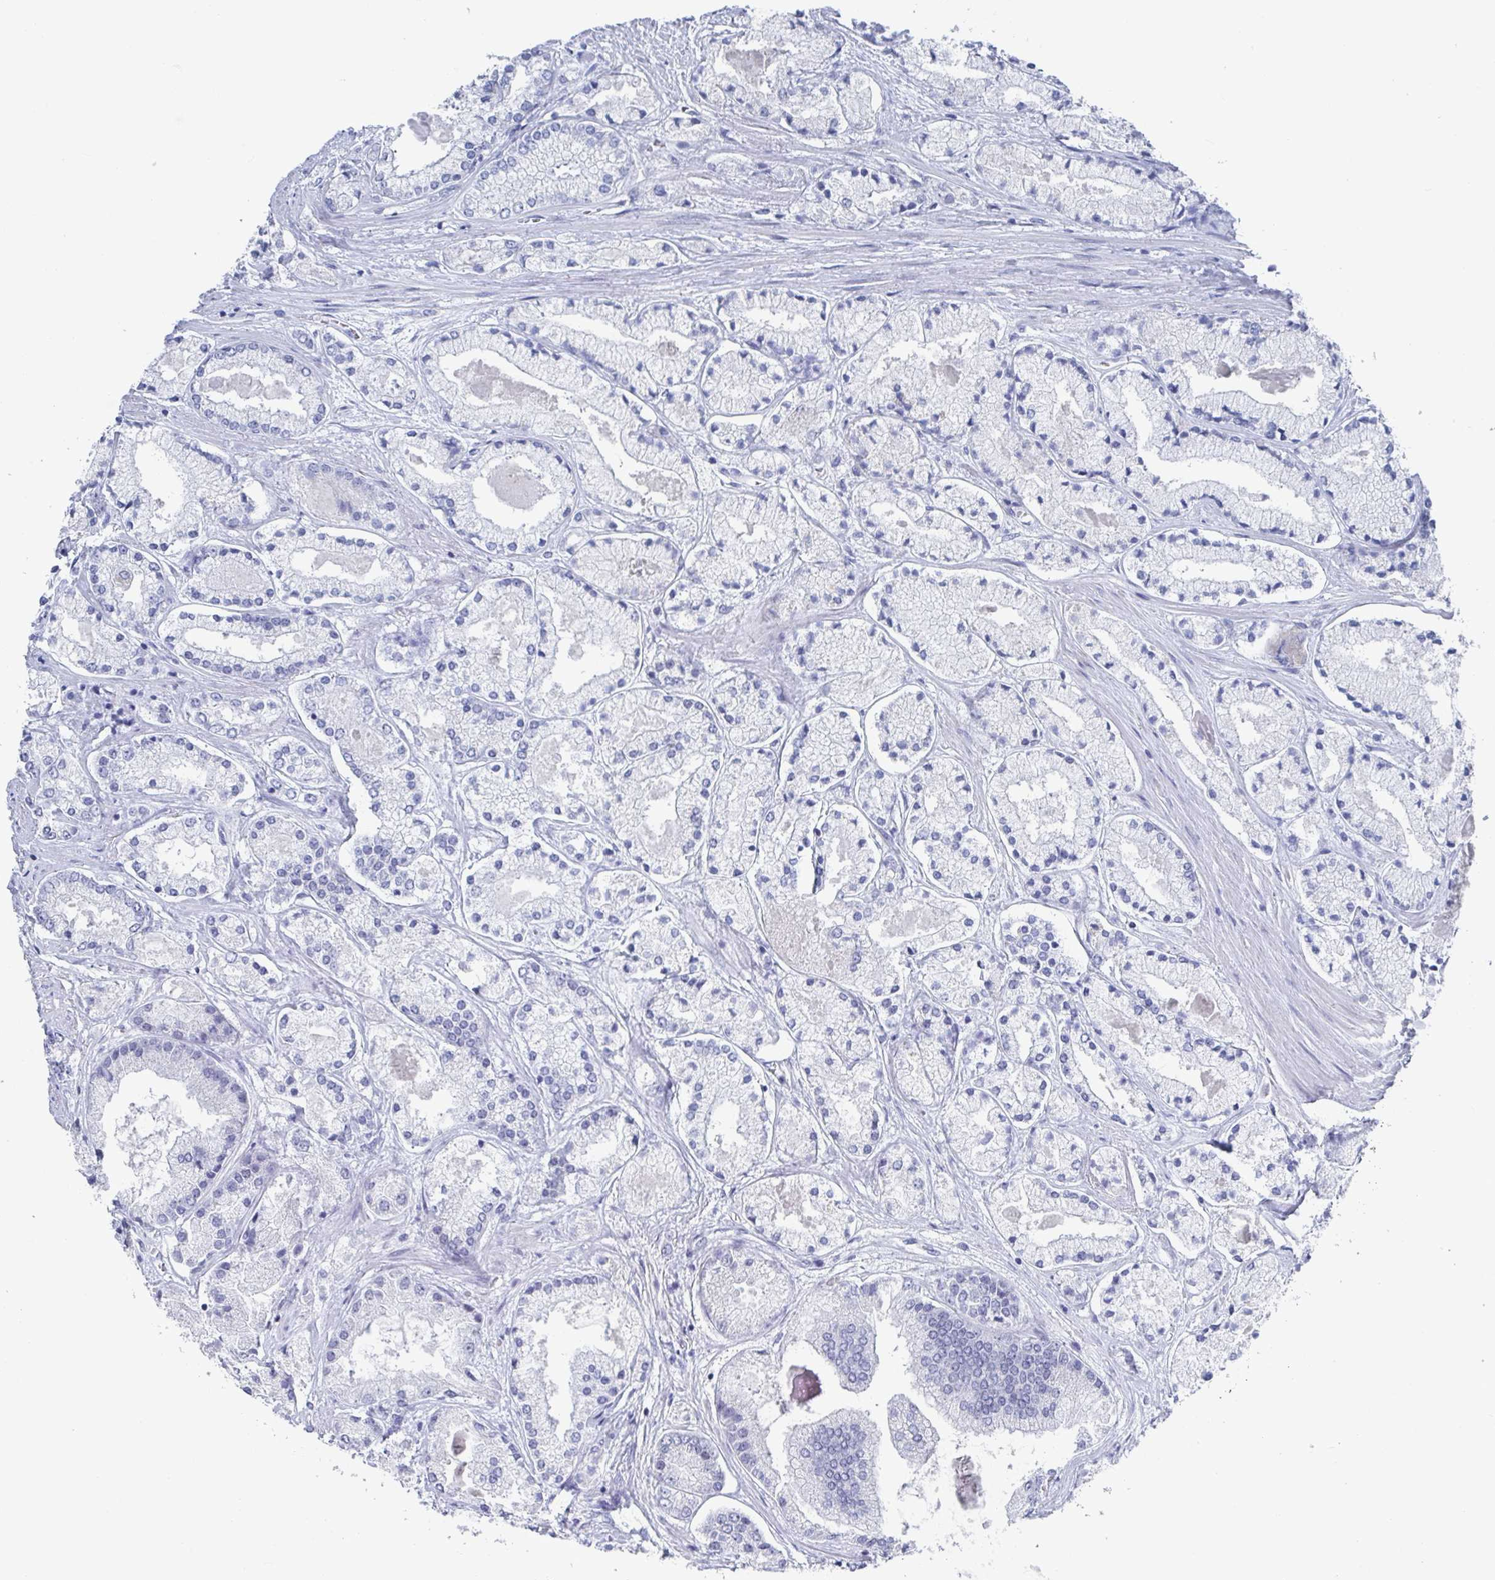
{"staining": {"intensity": "negative", "quantity": "none", "location": "none"}, "tissue": "prostate cancer", "cell_type": "Tumor cells", "image_type": "cancer", "snomed": [{"axis": "morphology", "description": "Adenocarcinoma, High grade"}, {"axis": "topography", "description": "Prostate"}], "caption": "The IHC photomicrograph has no significant positivity in tumor cells of prostate cancer tissue. (DAB immunohistochemistry (IHC) visualized using brightfield microscopy, high magnification).", "gene": "CAMKV", "patient": {"sex": "male", "age": 67}}